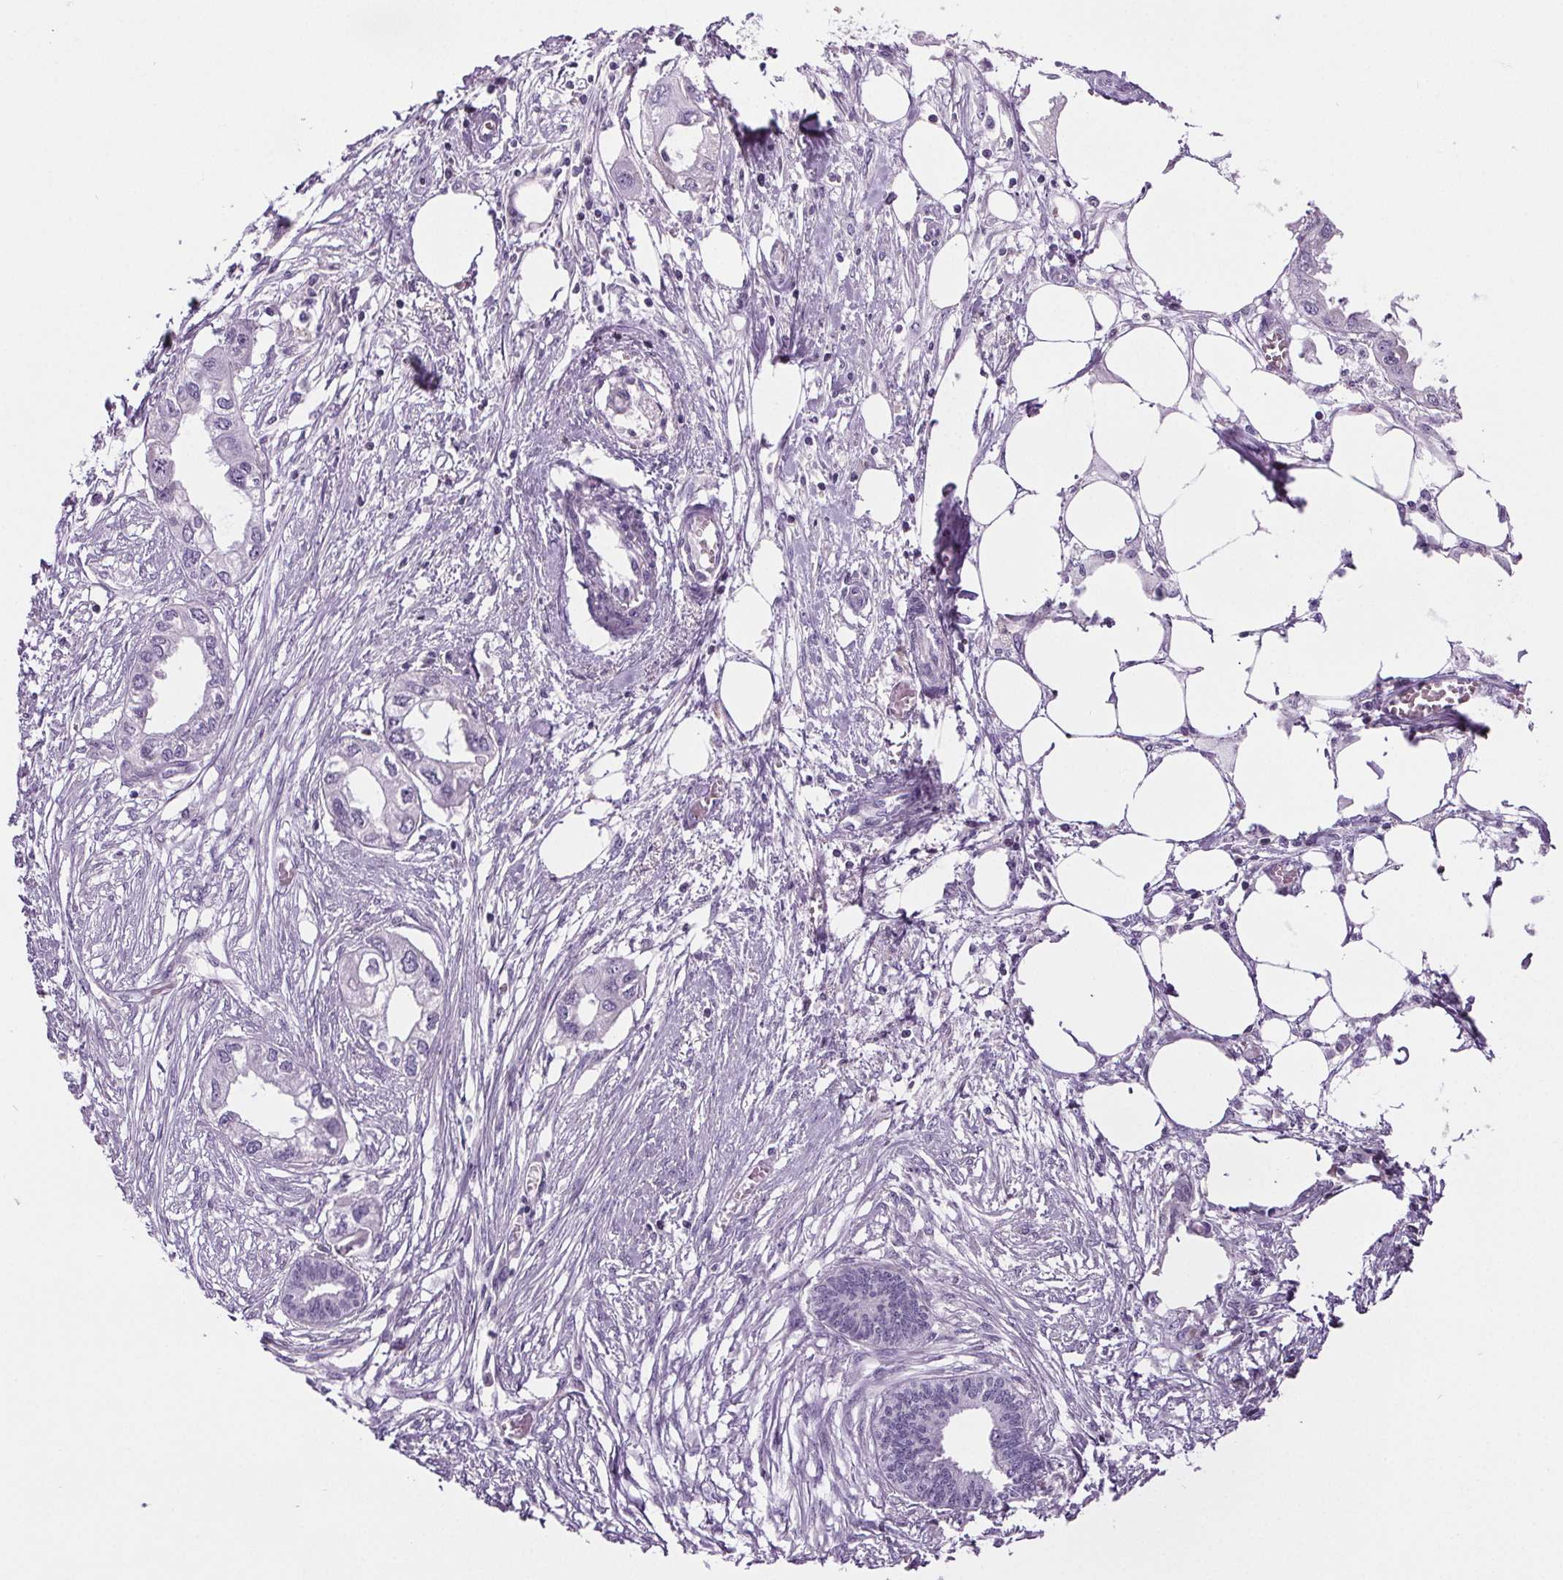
{"staining": {"intensity": "negative", "quantity": "none", "location": "none"}, "tissue": "endometrial cancer", "cell_type": "Tumor cells", "image_type": "cancer", "snomed": [{"axis": "morphology", "description": "Adenocarcinoma, NOS"}, {"axis": "morphology", "description": "Adenocarcinoma, metastatic, NOS"}, {"axis": "topography", "description": "Adipose tissue"}, {"axis": "topography", "description": "Endometrium"}], "caption": "This is a histopathology image of IHC staining of adenocarcinoma (endometrial), which shows no positivity in tumor cells. (Stains: DAB immunohistochemistry (IHC) with hematoxylin counter stain, Microscopy: brightfield microscopy at high magnification).", "gene": "CD5L", "patient": {"sex": "female", "age": 67}}